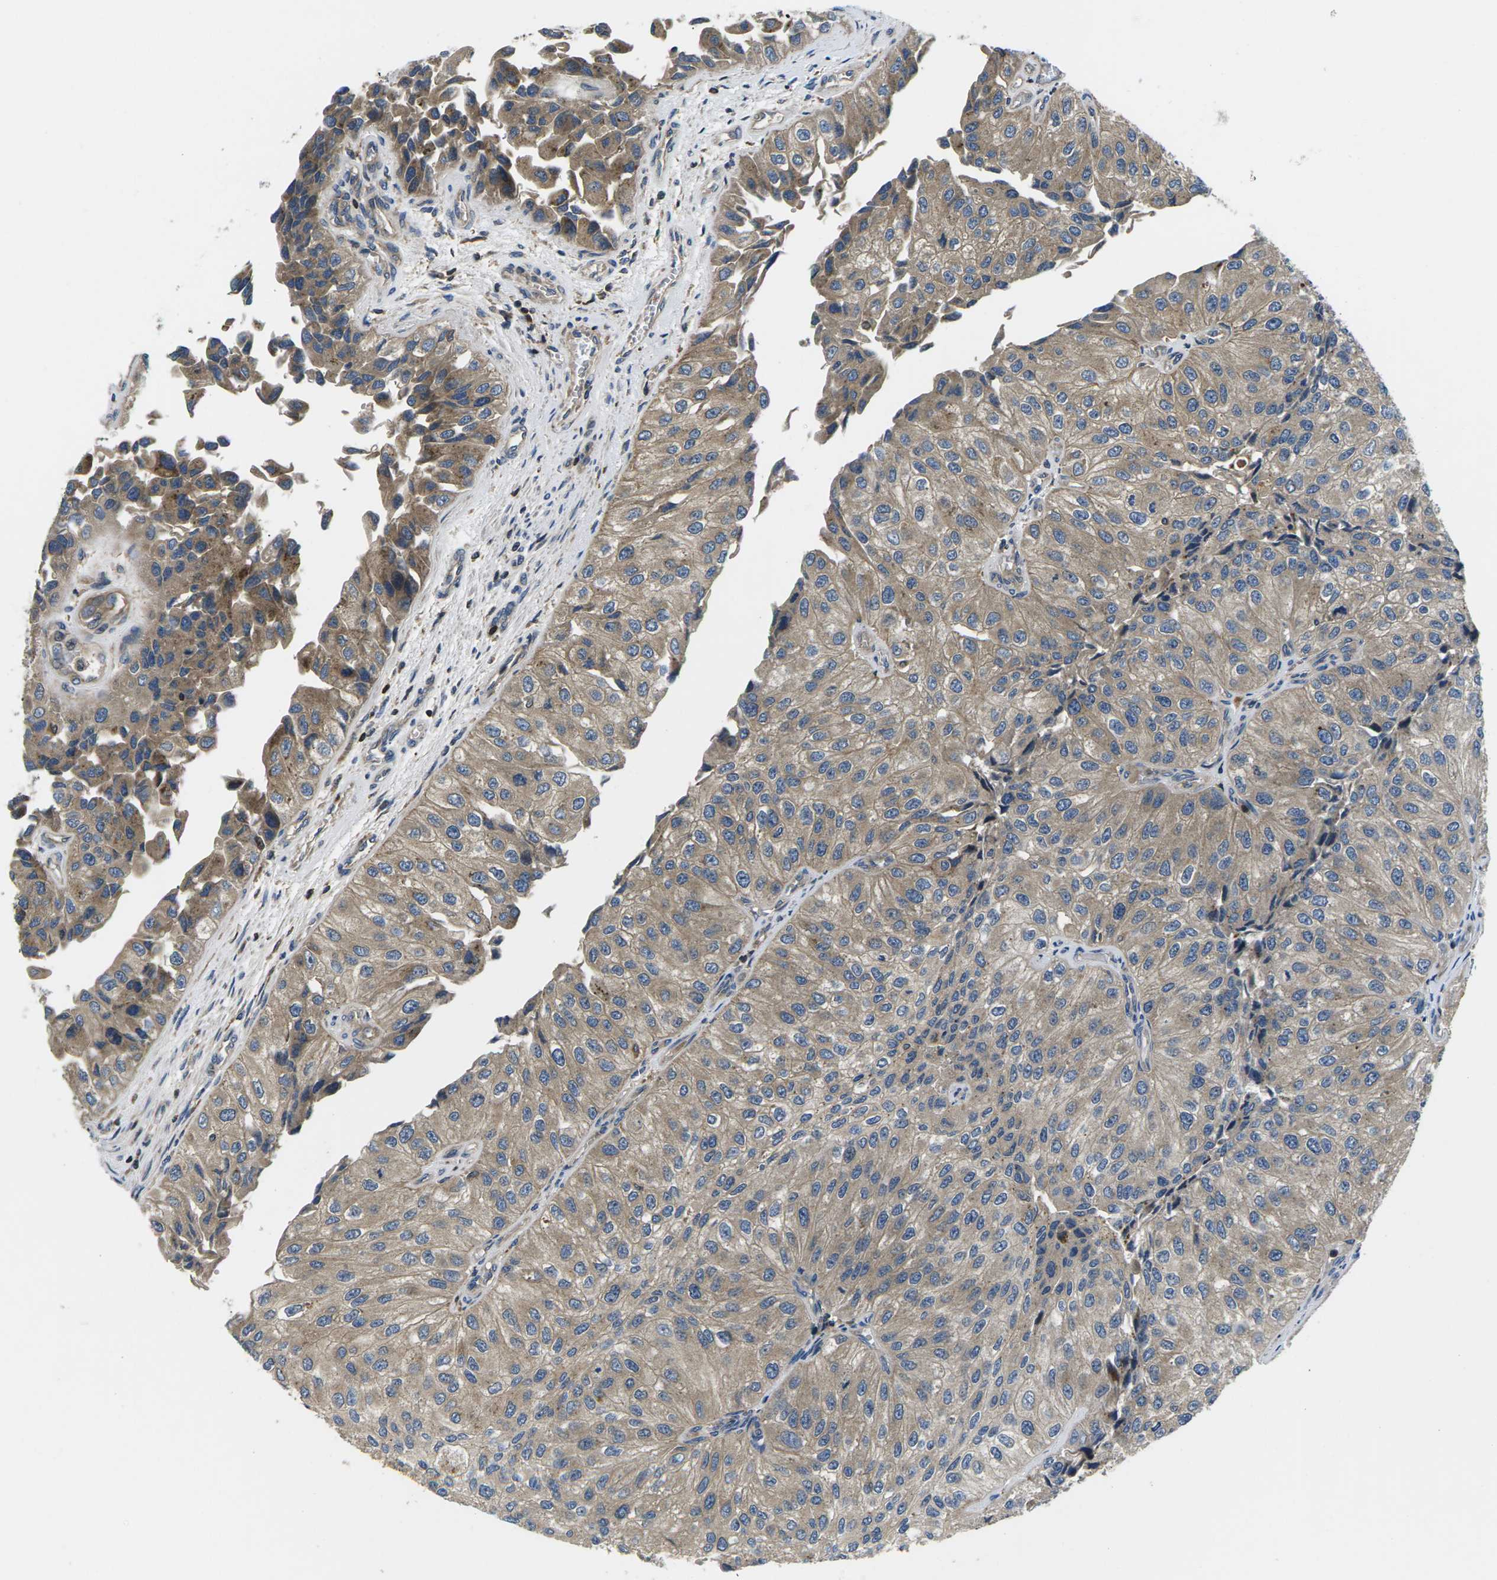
{"staining": {"intensity": "moderate", "quantity": ">75%", "location": "cytoplasmic/membranous"}, "tissue": "urothelial cancer", "cell_type": "Tumor cells", "image_type": "cancer", "snomed": [{"axis": "morphology", "description": "Urothelial carcinoma, High grade"}, {"axis": "topography", "description": "Kidney"}, {"axis": "topography", "description": "Urinary bladder"}], "caption": "Protein positivity by IHC reveals moderate cytoplasmic/membranous staining in about >75% of tumor cells in urothelial cancer.", "gene": "PLCE1", "patient": {"sex": "male", "age": 77}}